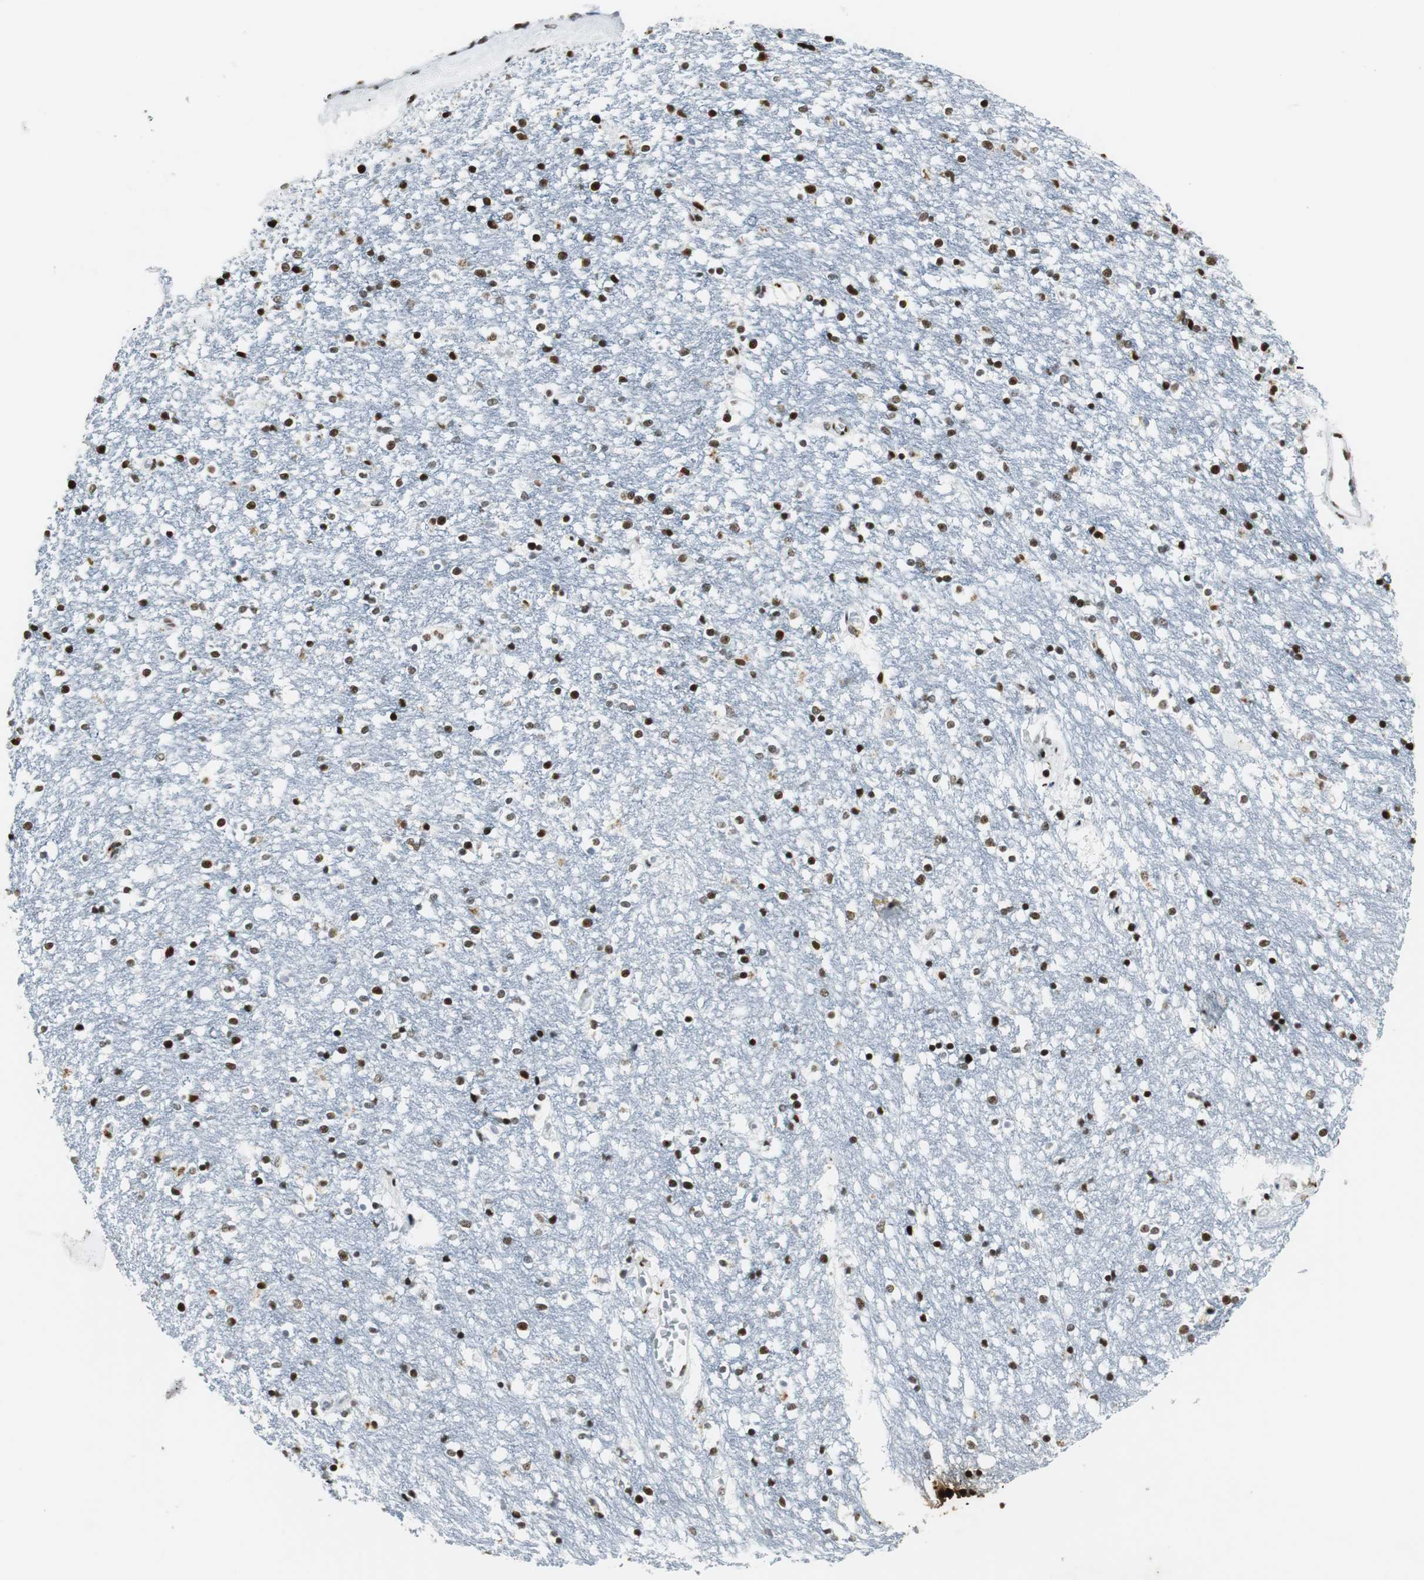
{"staining": {"intensity": "strong", "quantity": ">75%", "location": "nuclear"}, "tissue": "caudate", "cell_type": "Glial cells", "image_type": "normal", "snomed": [{"axis": "morphology", "description": "Normal tissue, NOS"}, {"axis": "topography", "description": "Lateral ventricle wall"}], "caption": "The immunohistochemical stain highlights strong nuclear positivity in glial cells of normal caudate.", "gene": "RBBP4", "patient": {"sex": "female", "age": 54}}